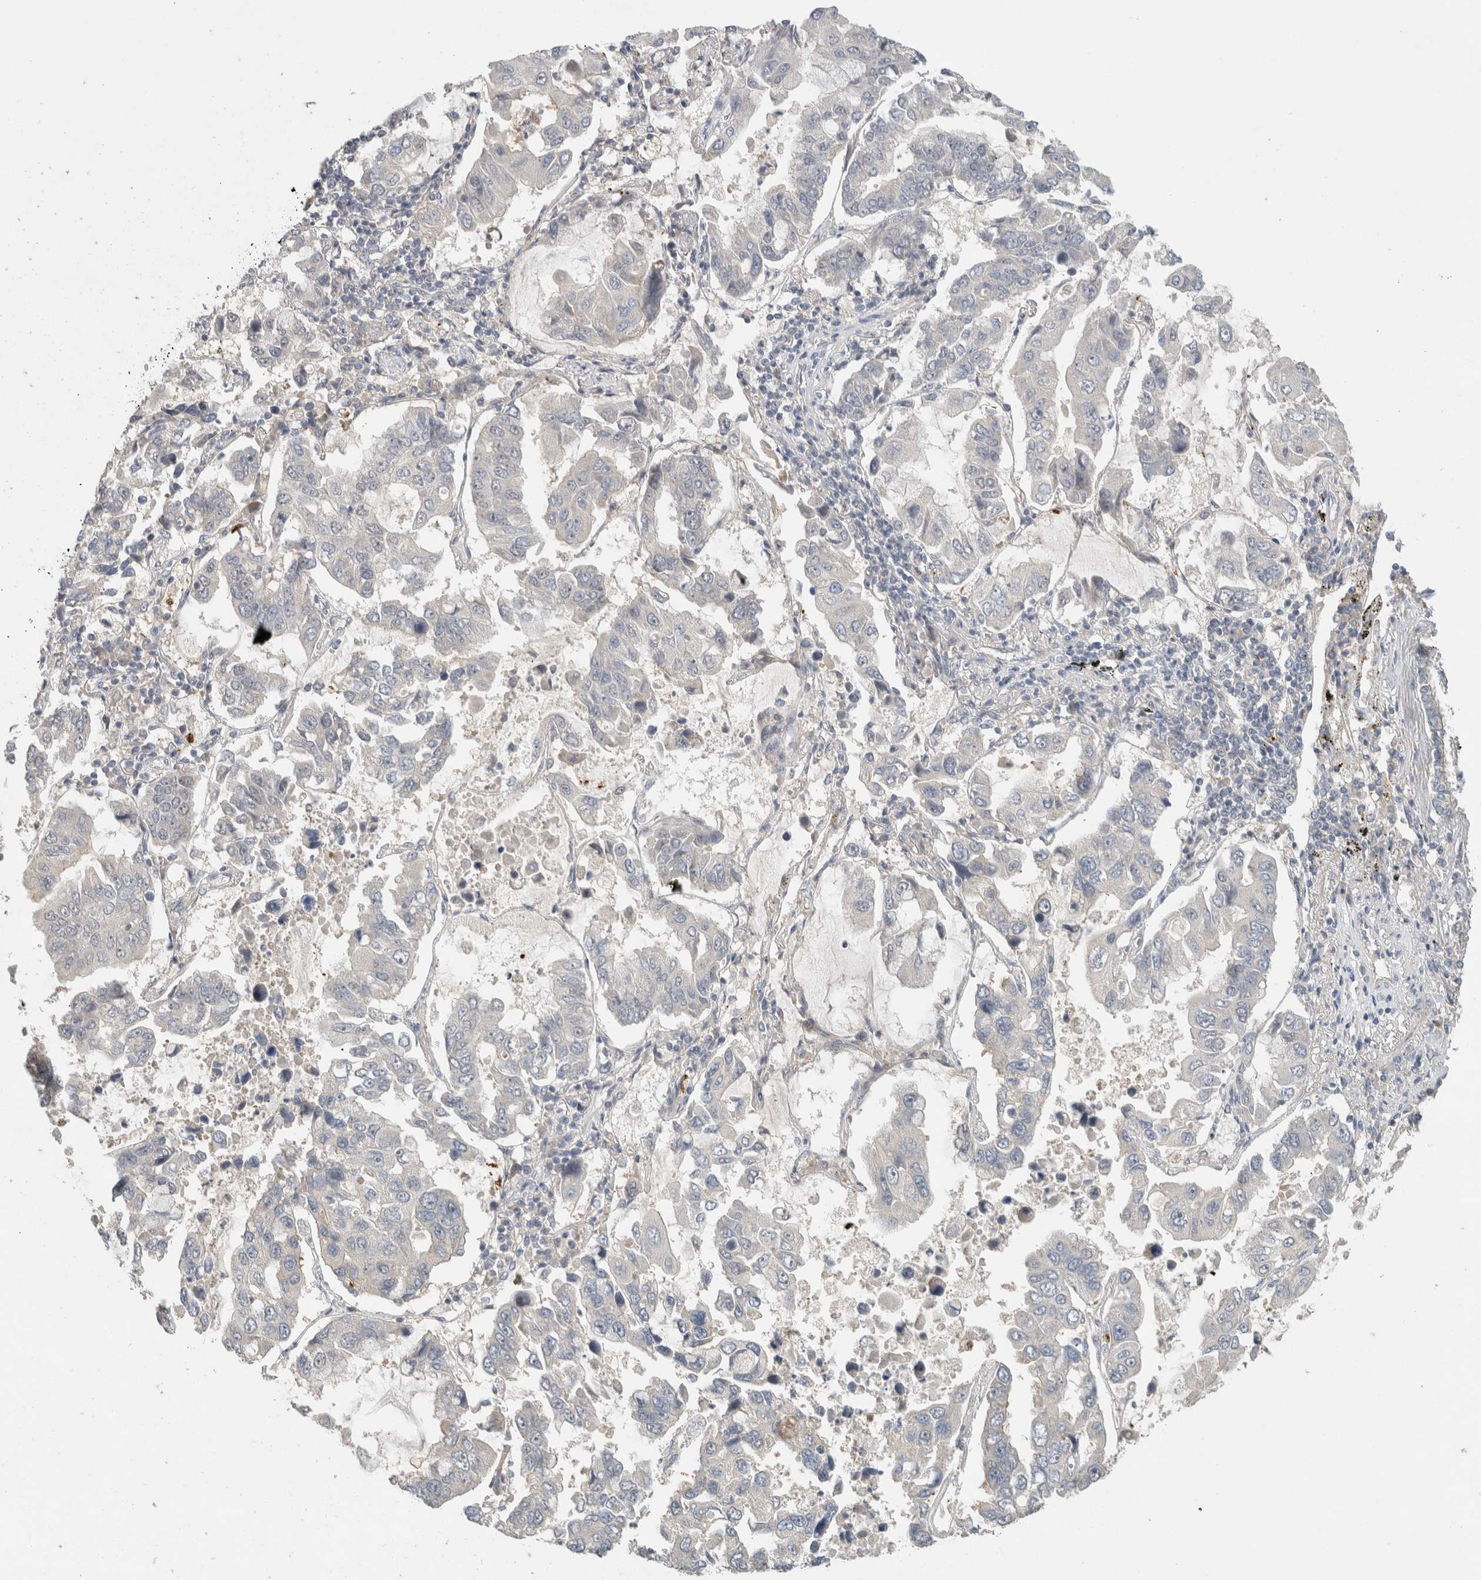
{"staining": {"intensity": "negative", "quantity": "none", "location": "none"}, "tissue": "lung cancer", "cell_type": "Tumor cells", "image_type": "cancer", "snomed": [{"axis": "morphology", "description": "Adenocarcinoma, NOS"}, {"axis": "topography", "description": "Lung"}], "caption": "Human adenocarcinoma (lung) stained for a protein using immunohistochemistry (IHC) displays no staining in tumor cells.", "gene": "ERCC6L2", "patient": {"sex": "male", "age": 64}}